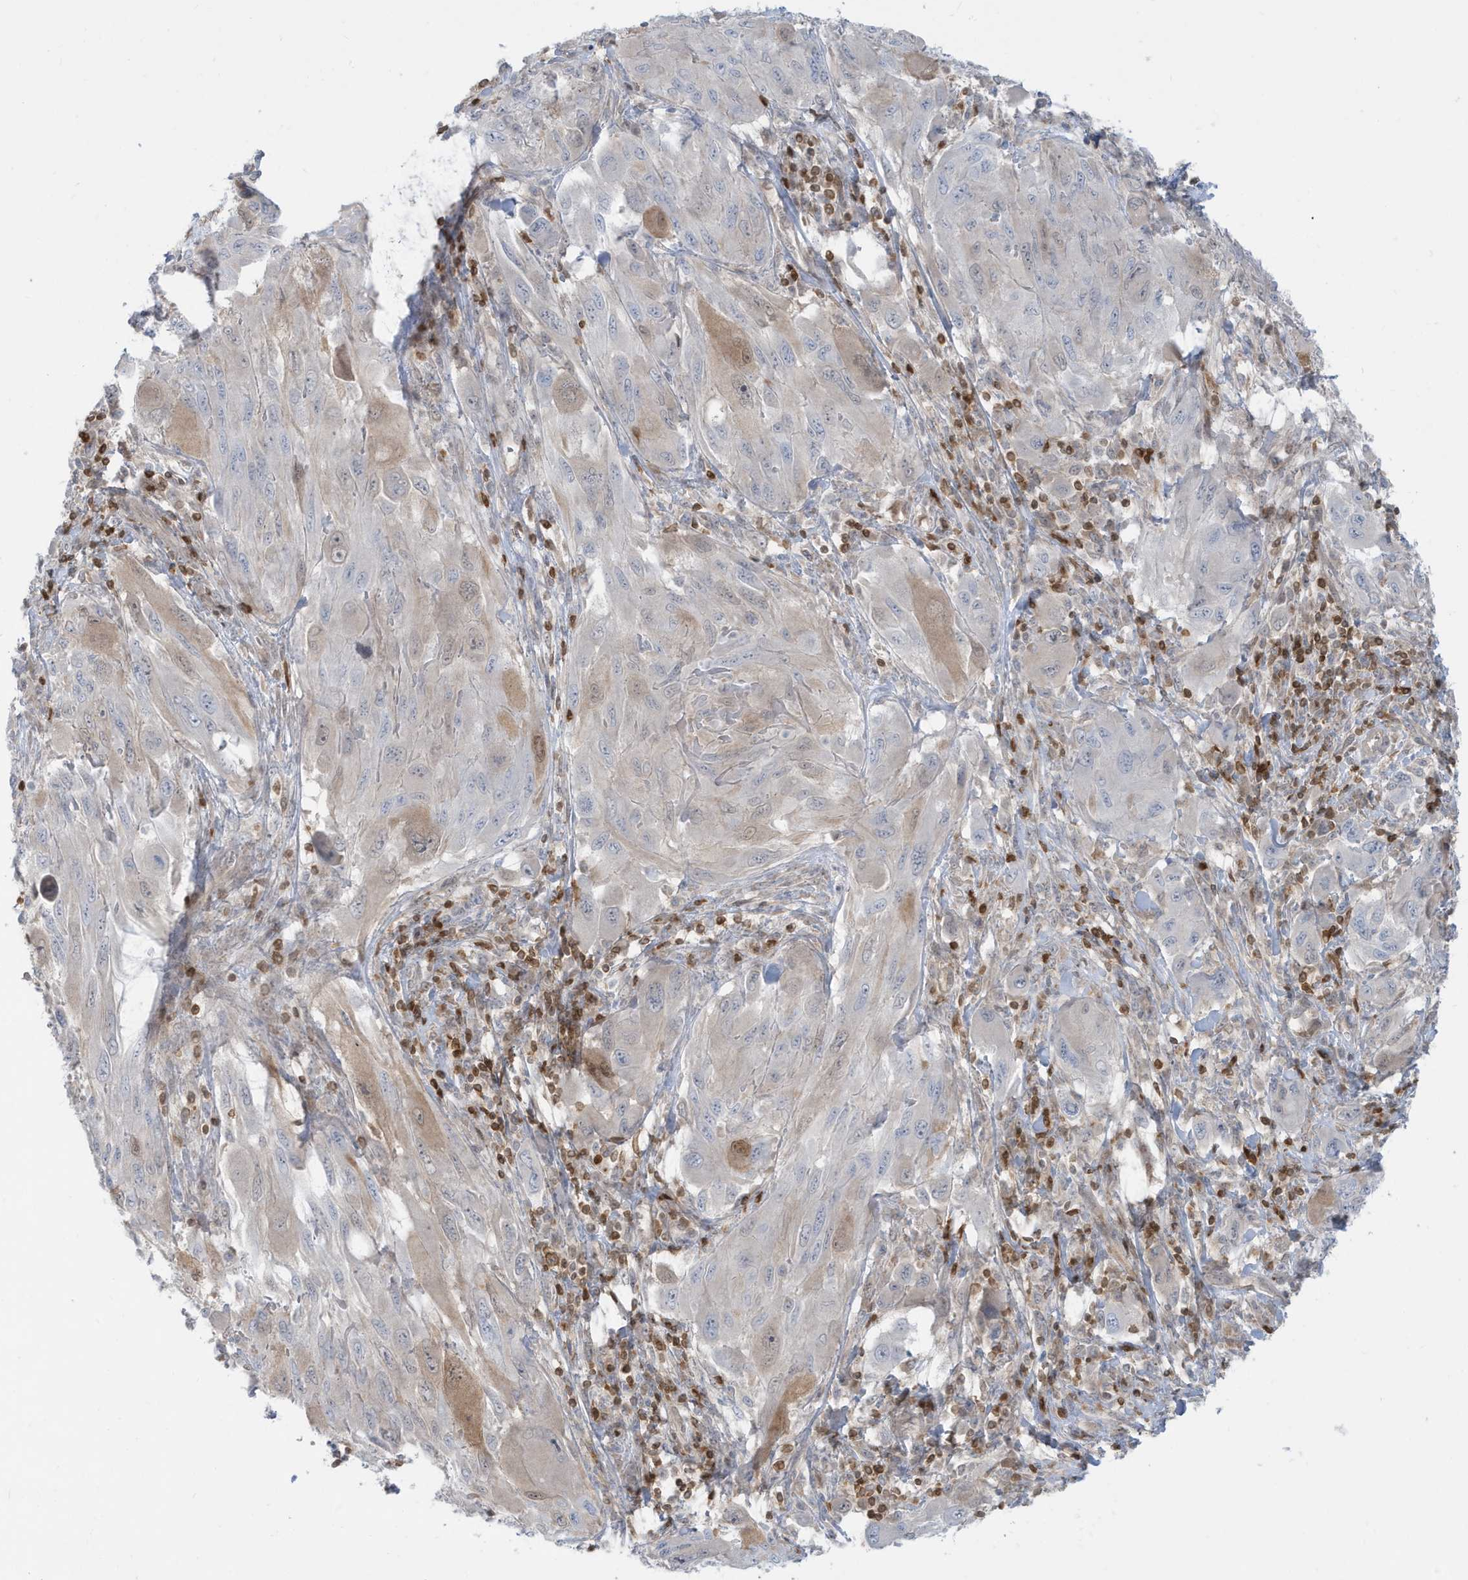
{"staining": {"intensity": "weak", "quantity": "<25%", "location": "cytoplasmic/membranous"}, "tissue": "melanoma", "cell_type": "Tumor cells", "image_type": "cancer", "snomed": [{"axis": "morphology", "description": "Malignant melanoma, NOS"}, {"axis": "topography", "description": "Skin"}], "caption": "The histopathology image exhibits no staining of tumor cells in melanoma.", "gene": "OGA", "patient": {"sex": "female", "age": 91}}